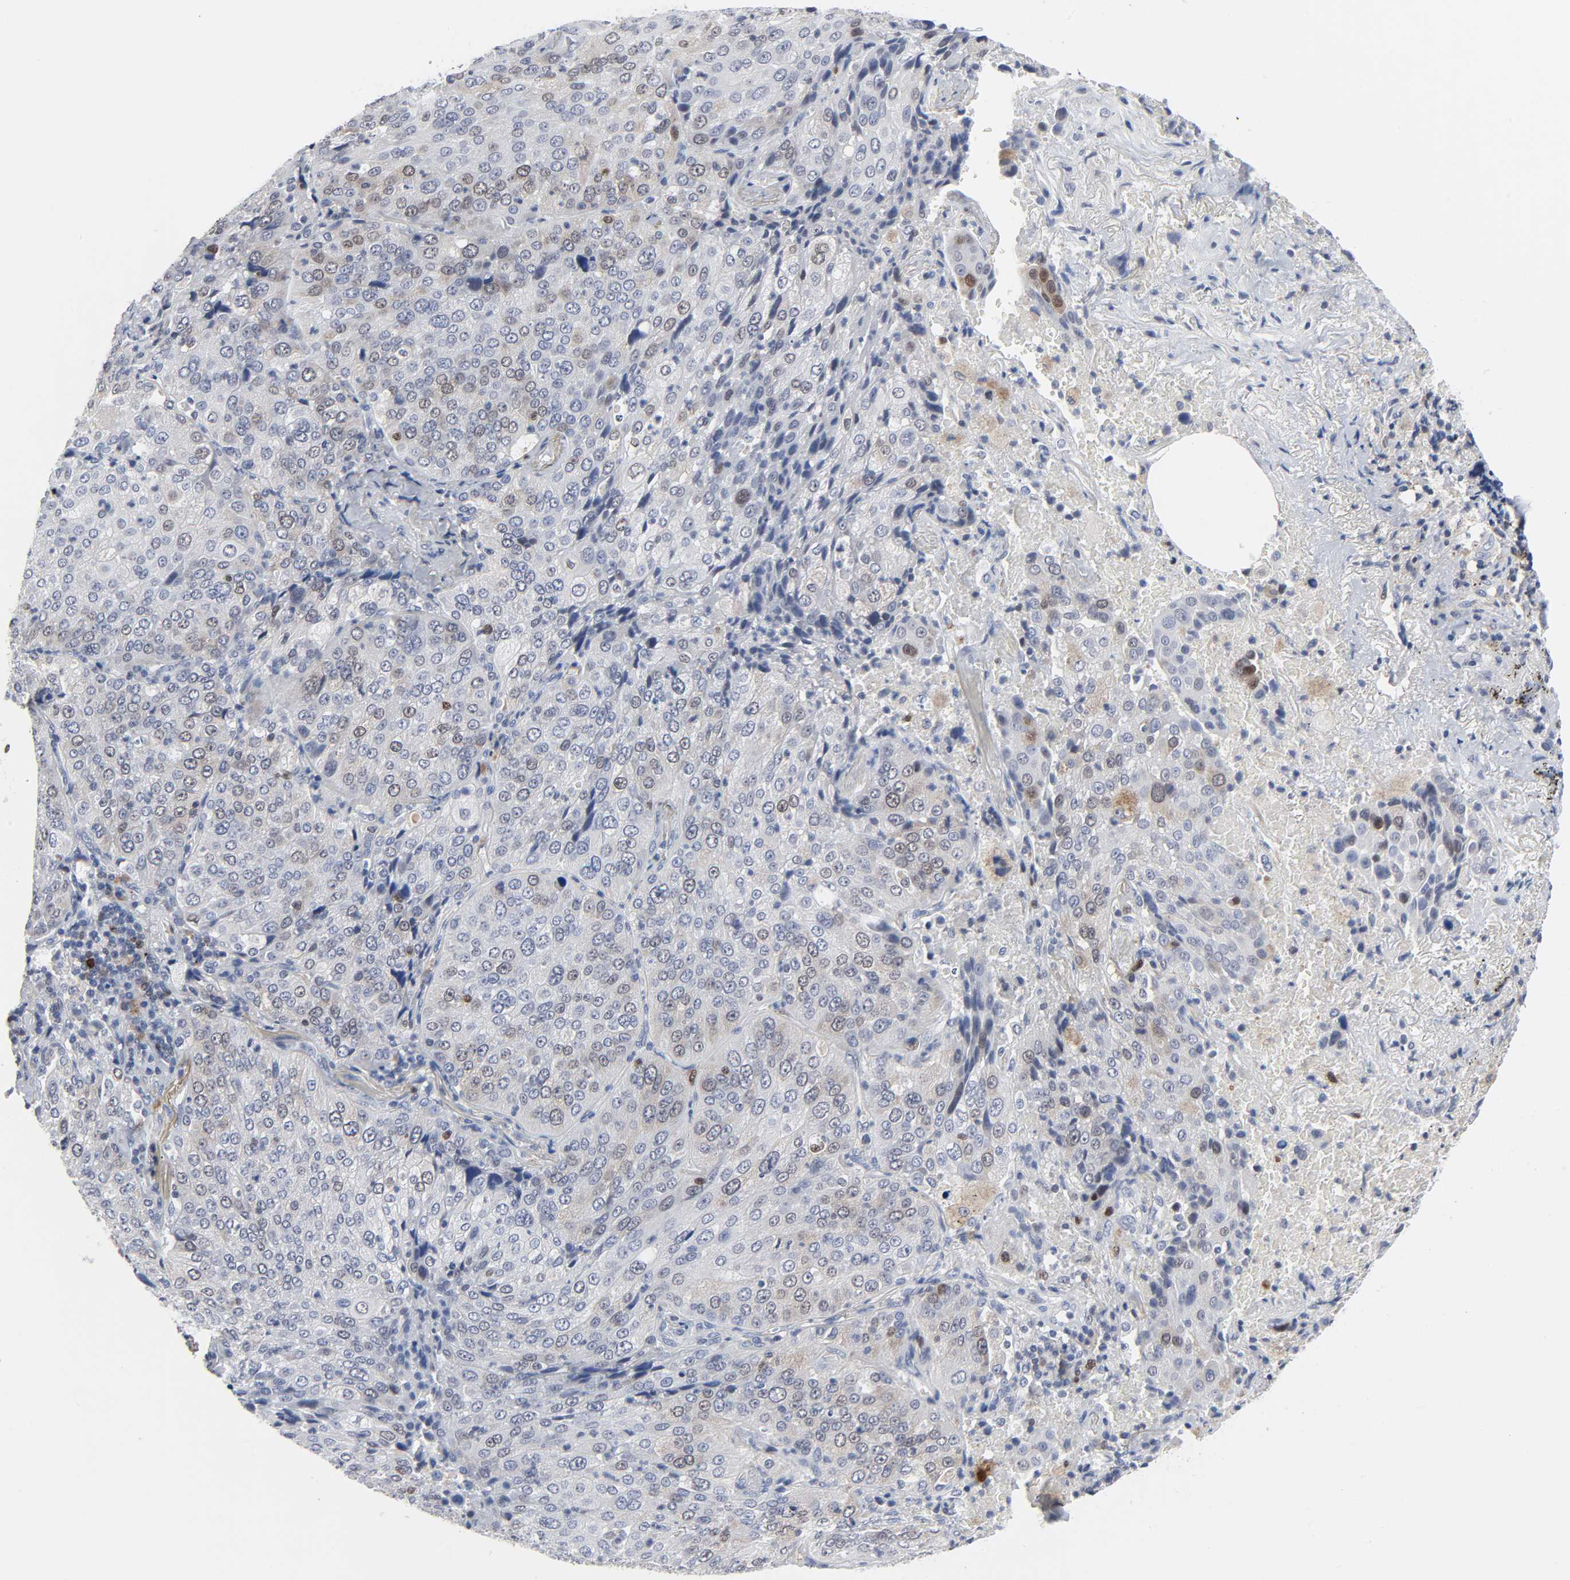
{"staining": {"intensity": "weak", "quantity": "<25%", "location": "cytoplasmic/membranous,nuclear"}, "tissue": "lung cancer", "cell_type": "Tumor cells", "image_type": "cancer", "snomed": [{"axis": "morphology", "description": "Squamous cell carcinoma, NOS"}, {"axis": "topography", "description": "Lung"}], "caption": "This is an immunohistochemistry (IHC) image of squamous cell carcinoma (lung). There is no expression in tumor cells.", "gene": "WEE1", "patient": {"sex": "male", "age": 54}}